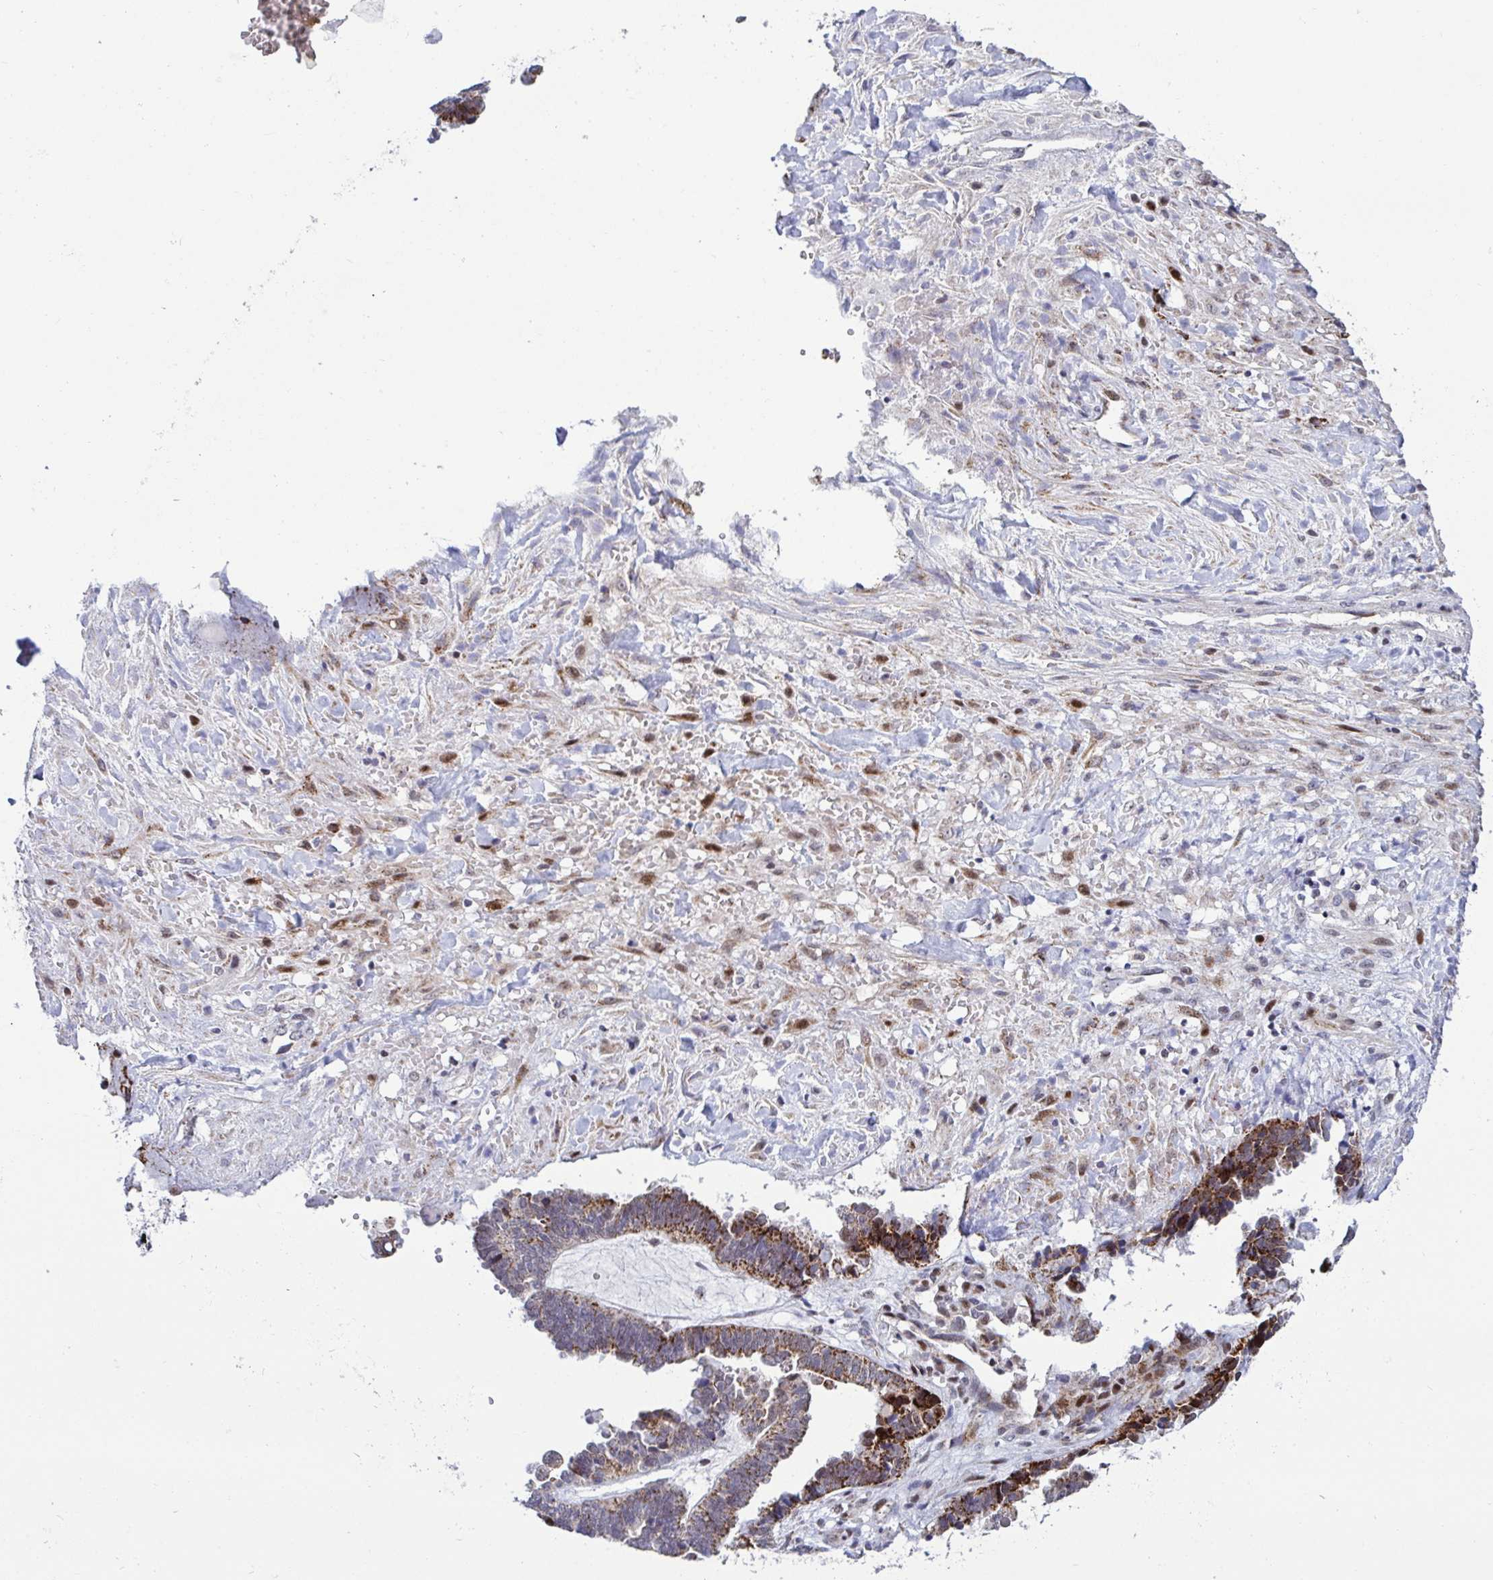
{"staining": {"intensity": "moderate", "quantity": ">75%", "location": "cytoplasmic/membranous"}, "tissue": "ovarian cancer", "cell_type": "Tumor cells", "image_type": "cancer", "snomed": [{"axis": "morphology", "description": "Cystadenocarcinoma, serous, NOS"}, {"axis": "topography", "description": "Ovary"}], "caption": "Serous cystadenocarcinoma (ovarian) stained for a protein exhibits moderate cytoplasmic/membranous positivity in tumor cells.", "gene": "DZIP1", "patient": {"sex": "female", "age": 51}}